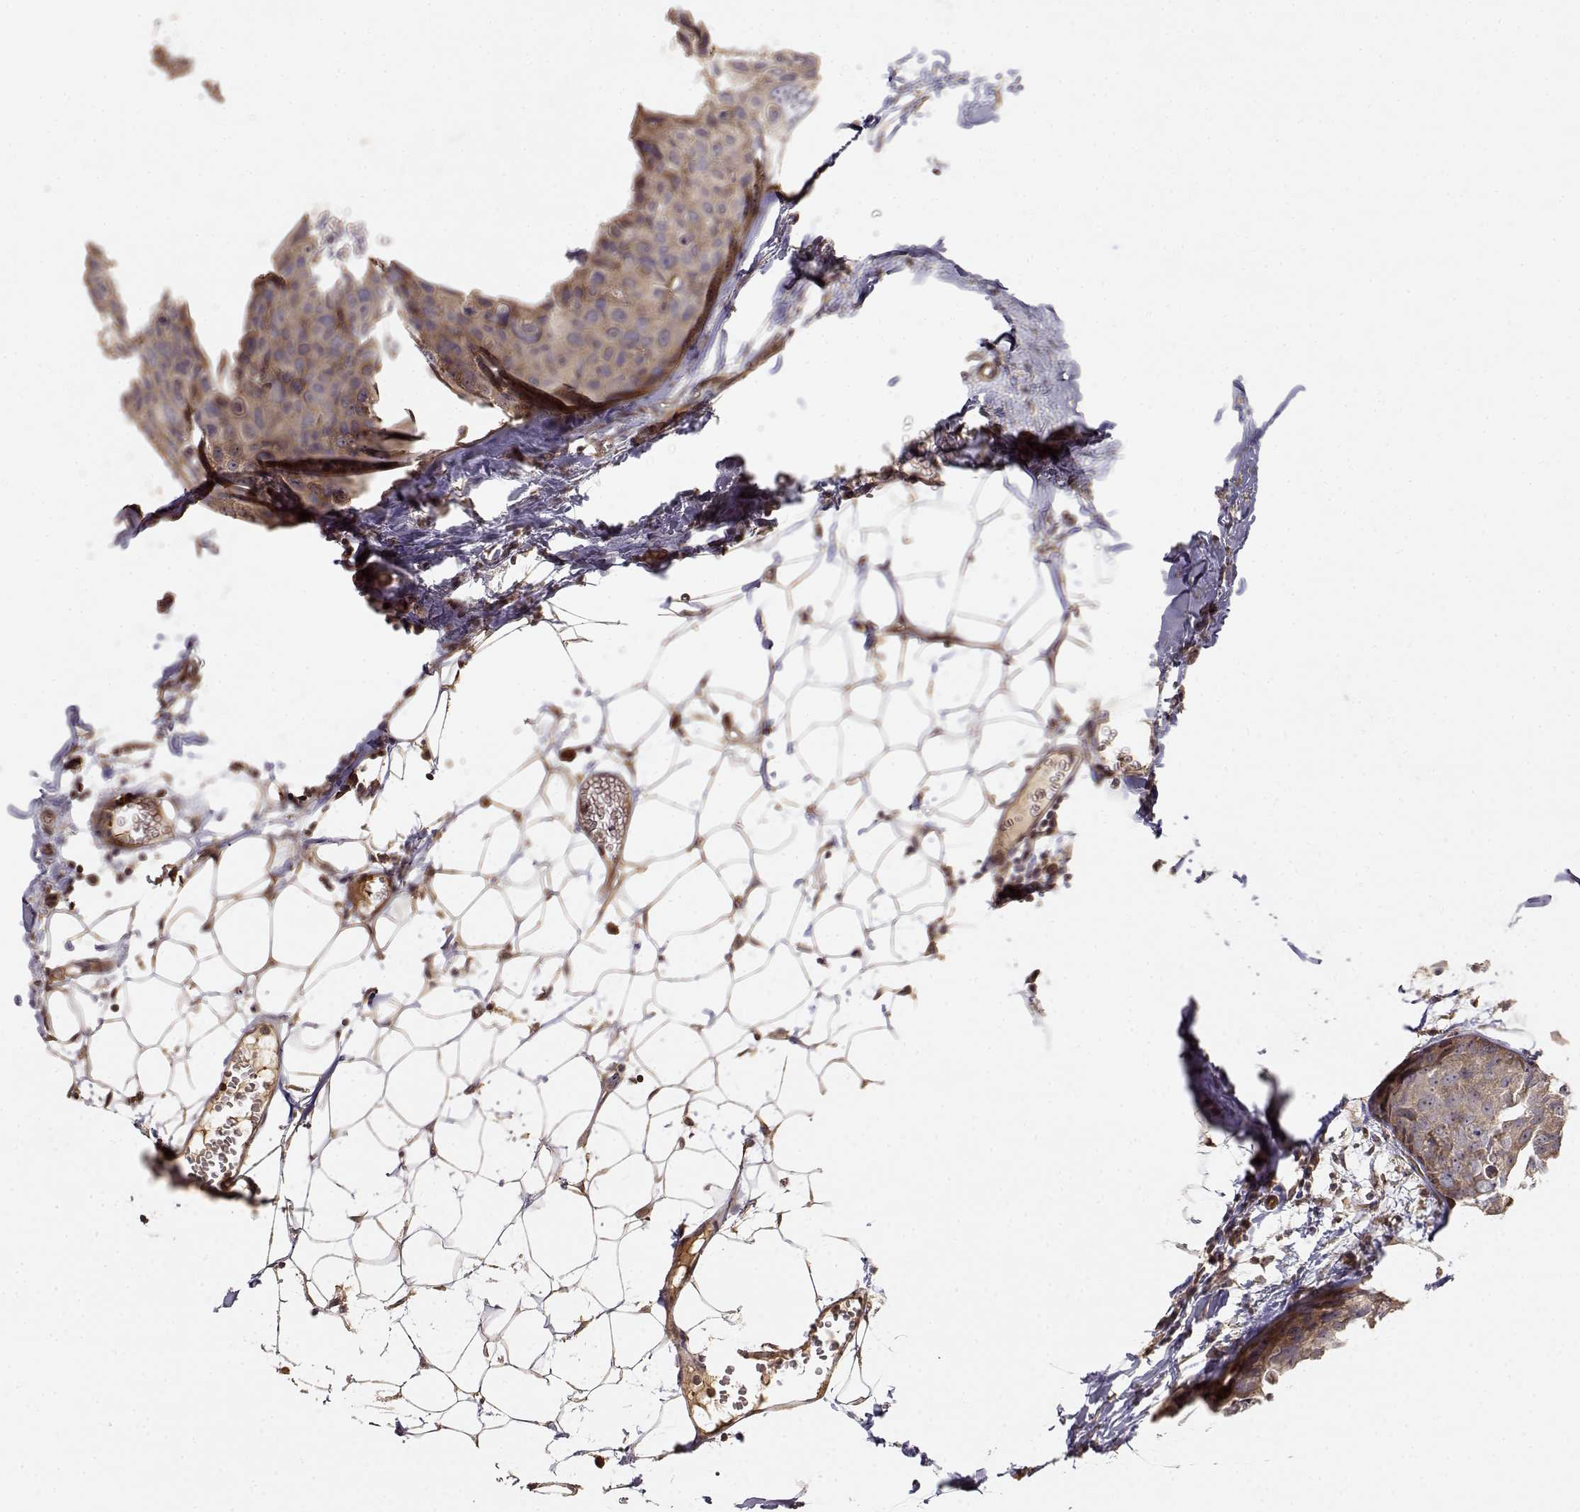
{"staining": {"intensity": "weak", "quantity": ">75%", "location": "cytoplasmic/membranous"}, "tissue": "breast cancer", "cell_type": "Tumor cells", "image_type": "cancer", "snomed": [{"axis": "morphology", "description": "Duct carcinoma"}, {"axis": "topography", "description": "Breast"}], "caption": "Breast infiltrating ductal carcinoma stained with a brown dye exhibits weak cytoplasmic/membranous positive positivity in about >75% of tumor cells.", "gene": "PICK1", "patient": {"sex": "female", "age": 38}}